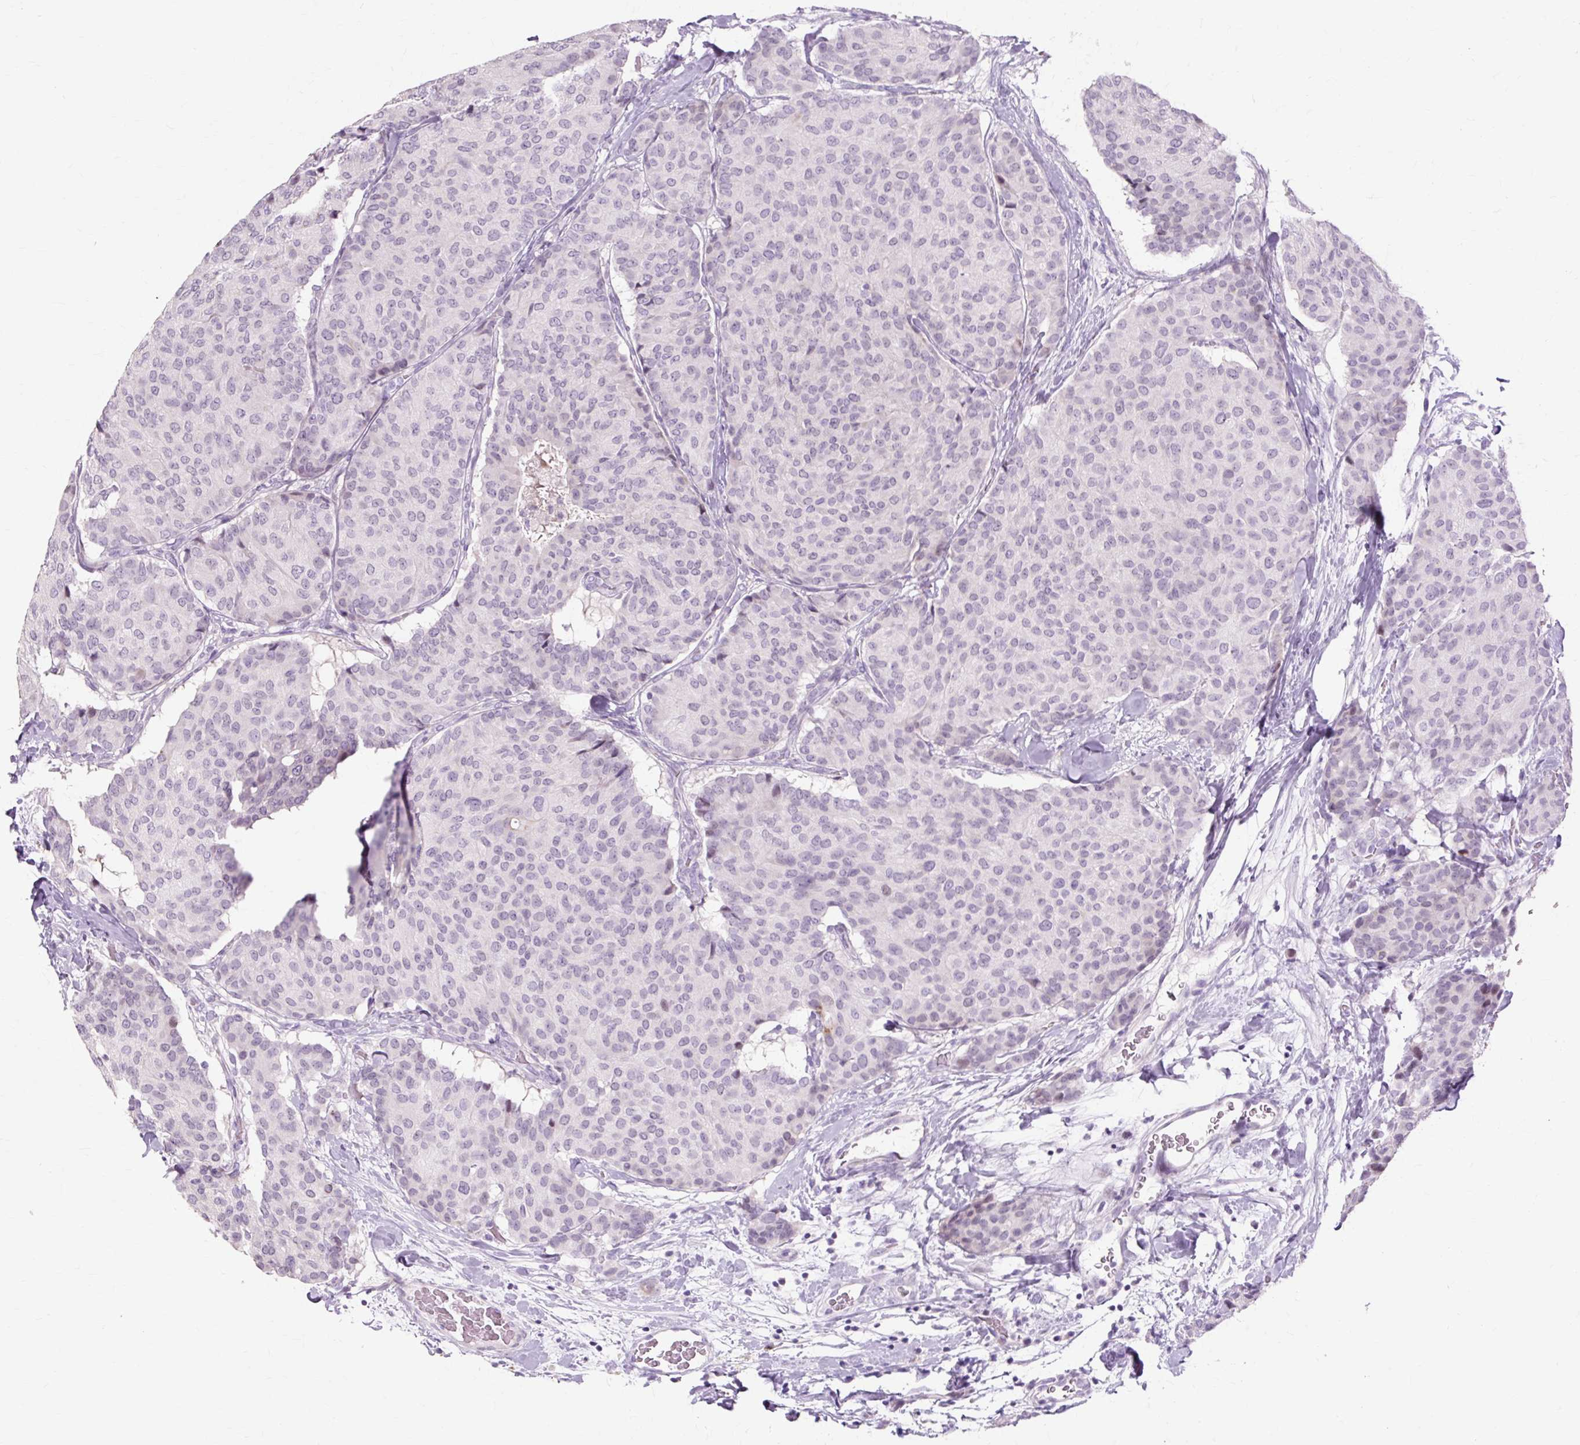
{"staining": {"intensity": "negative", "quantity": "none", "location": "none"}, "tissue": "breast cancer", "cell_type": "Tumor cells", "image_type": "cancer", "snomed": [{"axis": "morphology", "description": "Duct carcinoma"}, {"axis": "topography", "description": "Breast"}], "caption": "Tumor cells show no significant staining in breast cancer.", "gene": "IRX2", "patient": {"sex": "female", "age": 75}}